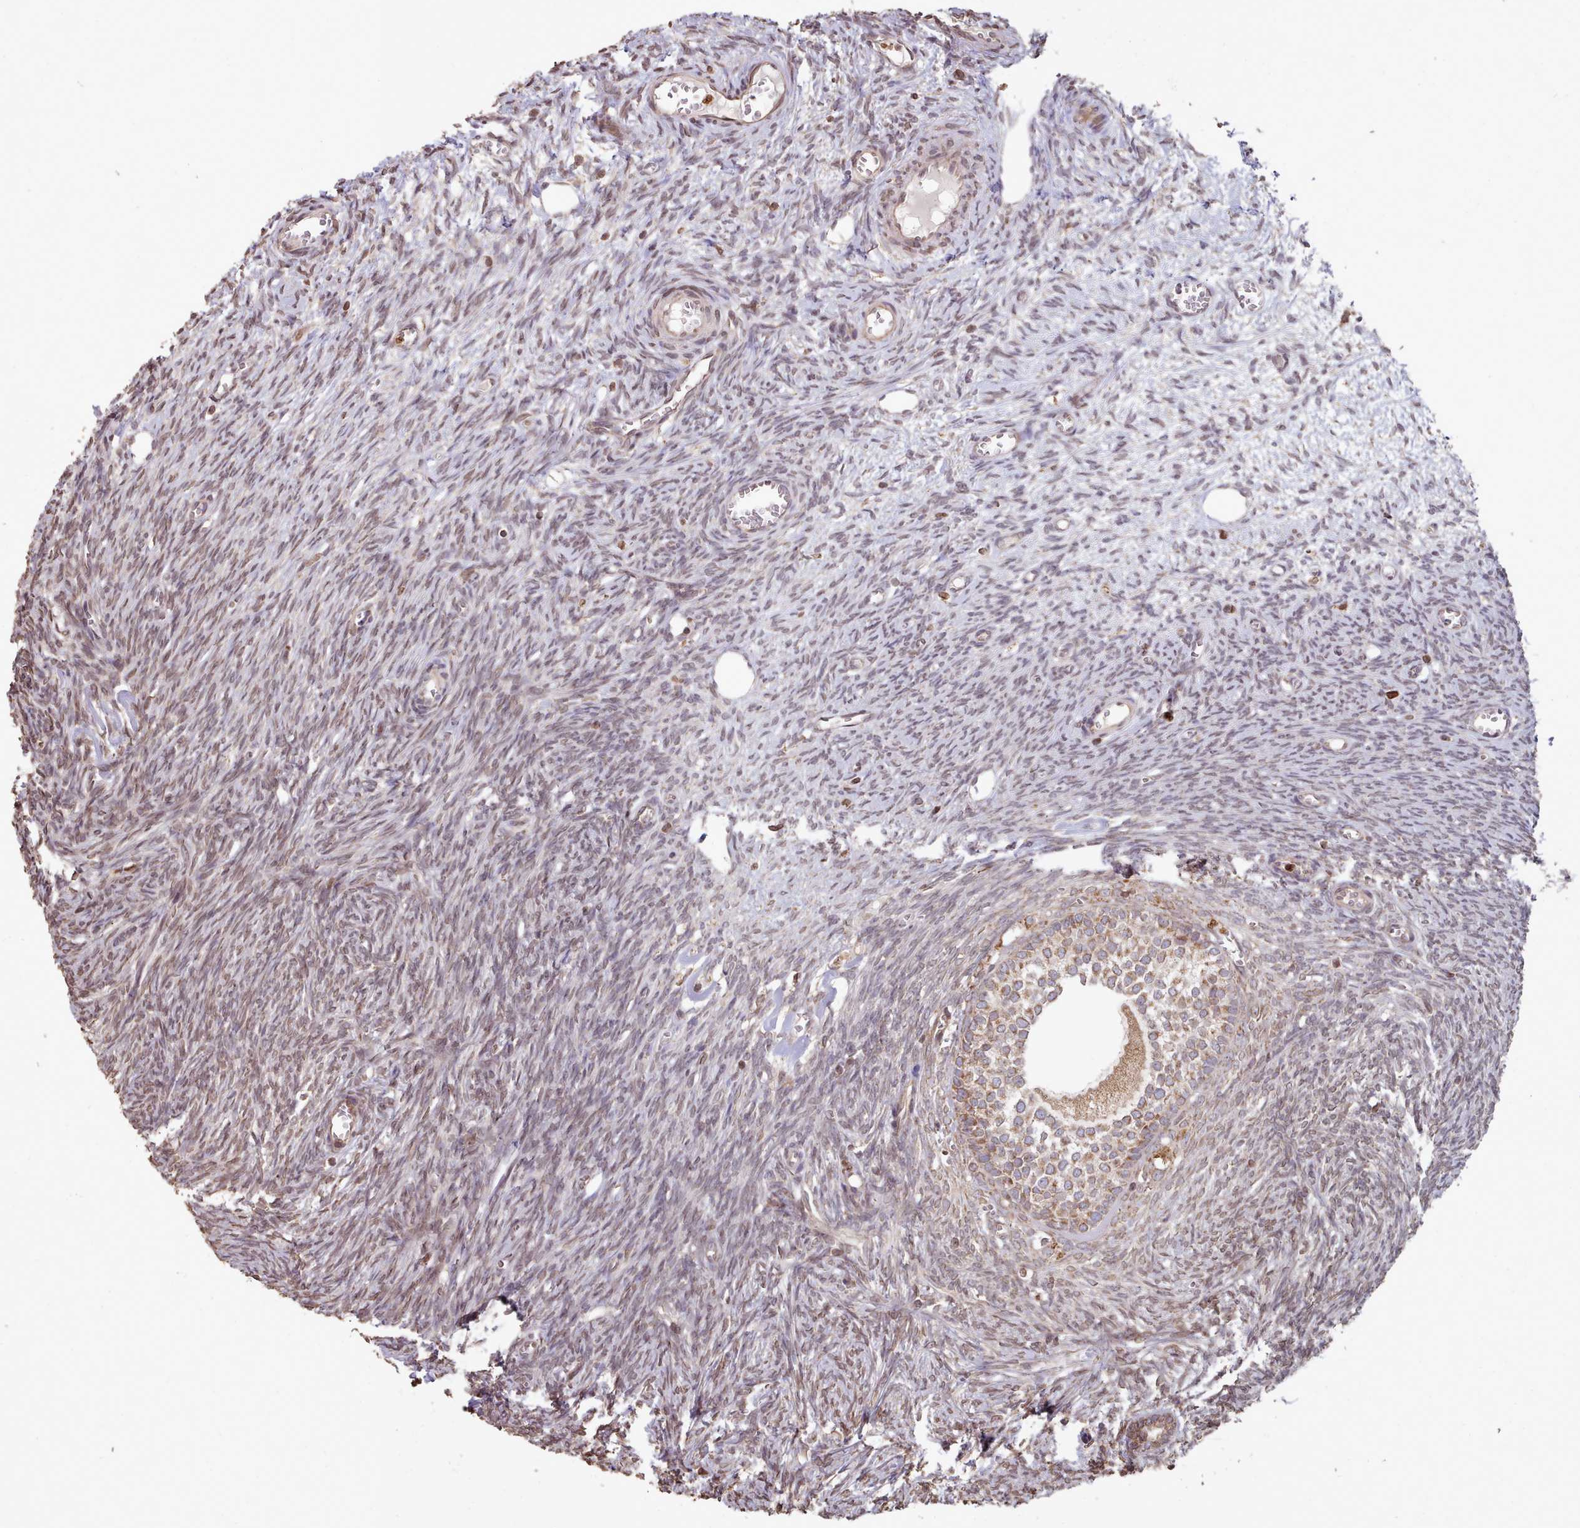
{"staining": {"intensity": "weak", "quantity": ">75%", "location": "cytoplasmic/membranous"}, "tissue": "ovary", "cell_type": "Follicle cells", "image_type": "normal", "snomed": [{"axis": "morphology", "description": "Normal tissue, NOS"}, {"axis": "topography", "description": "Ovary"}], "caption": "Protein staining exhibits weak cytoplasmic/membranous positivity in about >75% of follicle cells in unremarkable ovary.", "gene": "TOR1AIP1", "patient": {"sex": "female", "age": 44}}